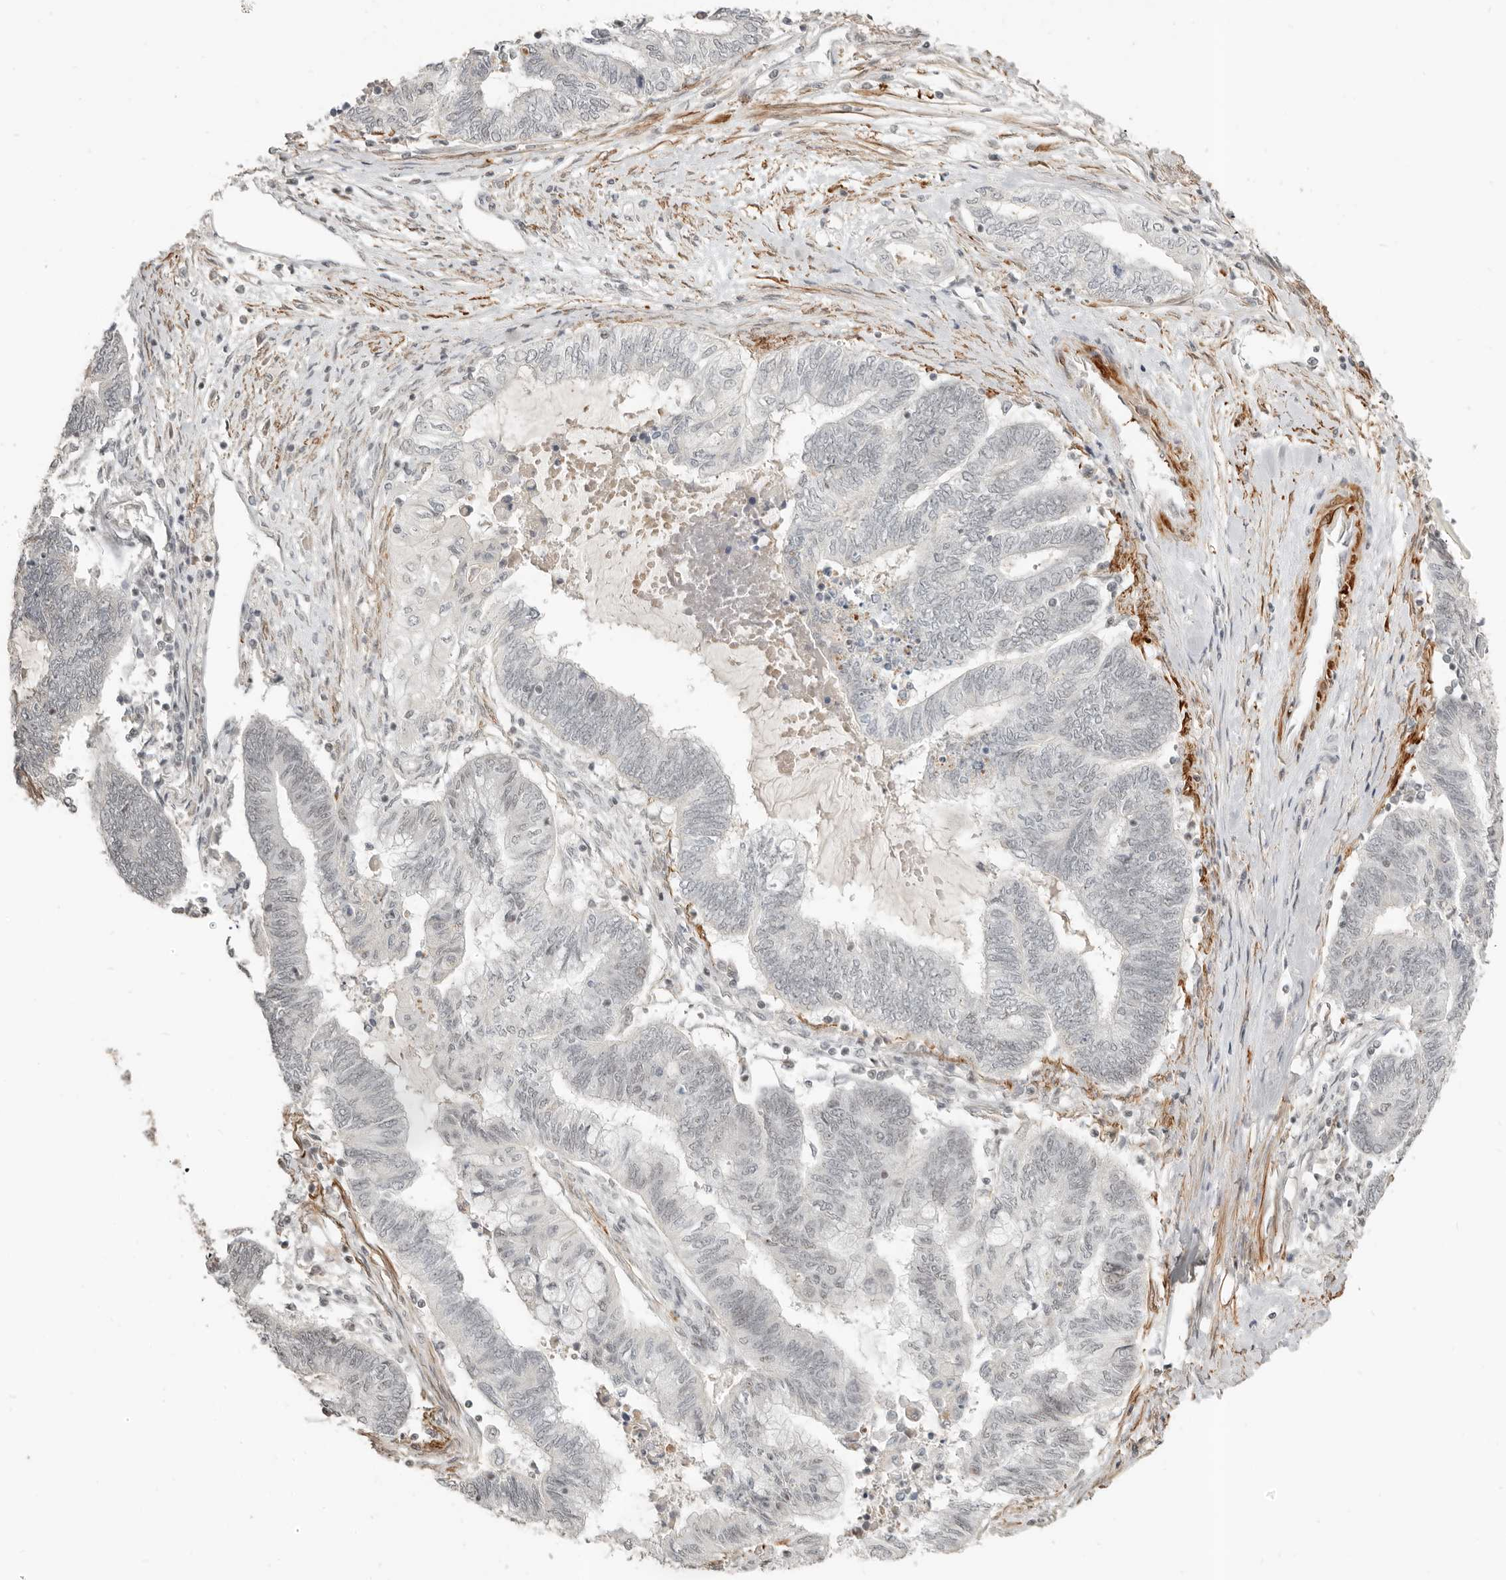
{"staining": {"intensity": "weak", "quantity": "25%-75%", "location": "nuclear"}, "tissue": "endometrial cancer", "cell_type": "Tumor cells", "image_type": "cancer", "snomed": [{"axis": "morphology", "description": "Adenocarcinoma, NOS"}, {"axis": "topography", "description": "Uterus"}, {"axis": "topography", "description": "Endometrium"}], "caption": "A micrograph showing weak nuclear positivity in approximately 25%-75% of tumor cells in adenocarcinoma (endometrial), as visualized by brown immunohistochemical staining.", "gene": "GABPA", "patient": {"sex": "female", "age": 70}}